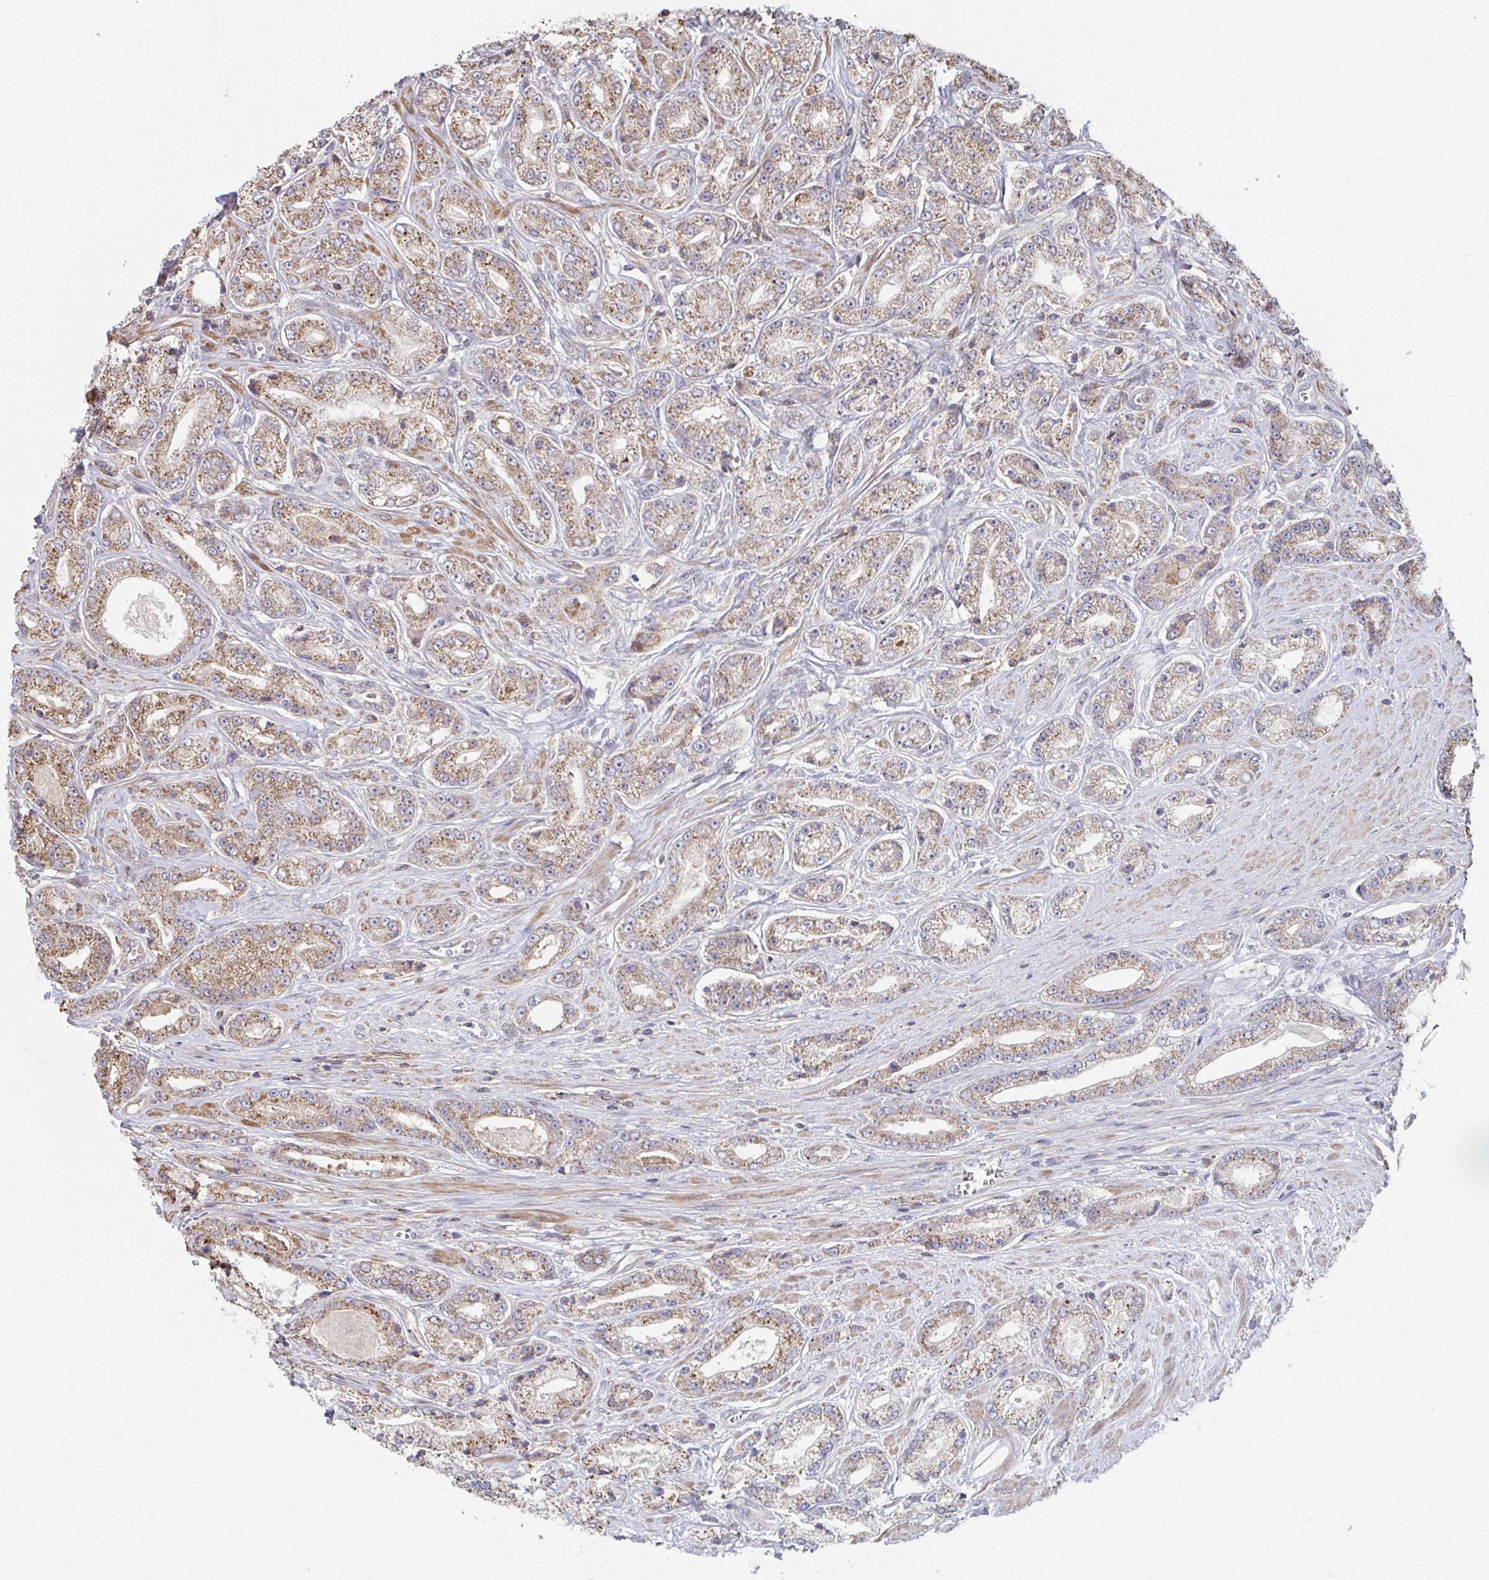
{"staining": {"intensity": "moderate", "quantity": ">75%", "location": "cytoplasmic/membranous"}, "tissue": "prostate cancer", "cell_type": "Tumor cells", "image_type": "cancer", "snomed": [{"axis": "morphology", "description": "Adenocarcinoma, High grade"}, {"axis": "topography", "description": "Prostate"}], "caption": "The immunohistochemical stain shows moderate cytoplasmic/membranous staining in tumor cells of high-grade adenocarcinoma (prostate) tissue. (DAB (3,3'-diaminobenzidine) IHC with brightfield microscopy, high magnification).", "gene": "KLHL34", "patient": {"sex": "male", "age": 66}}